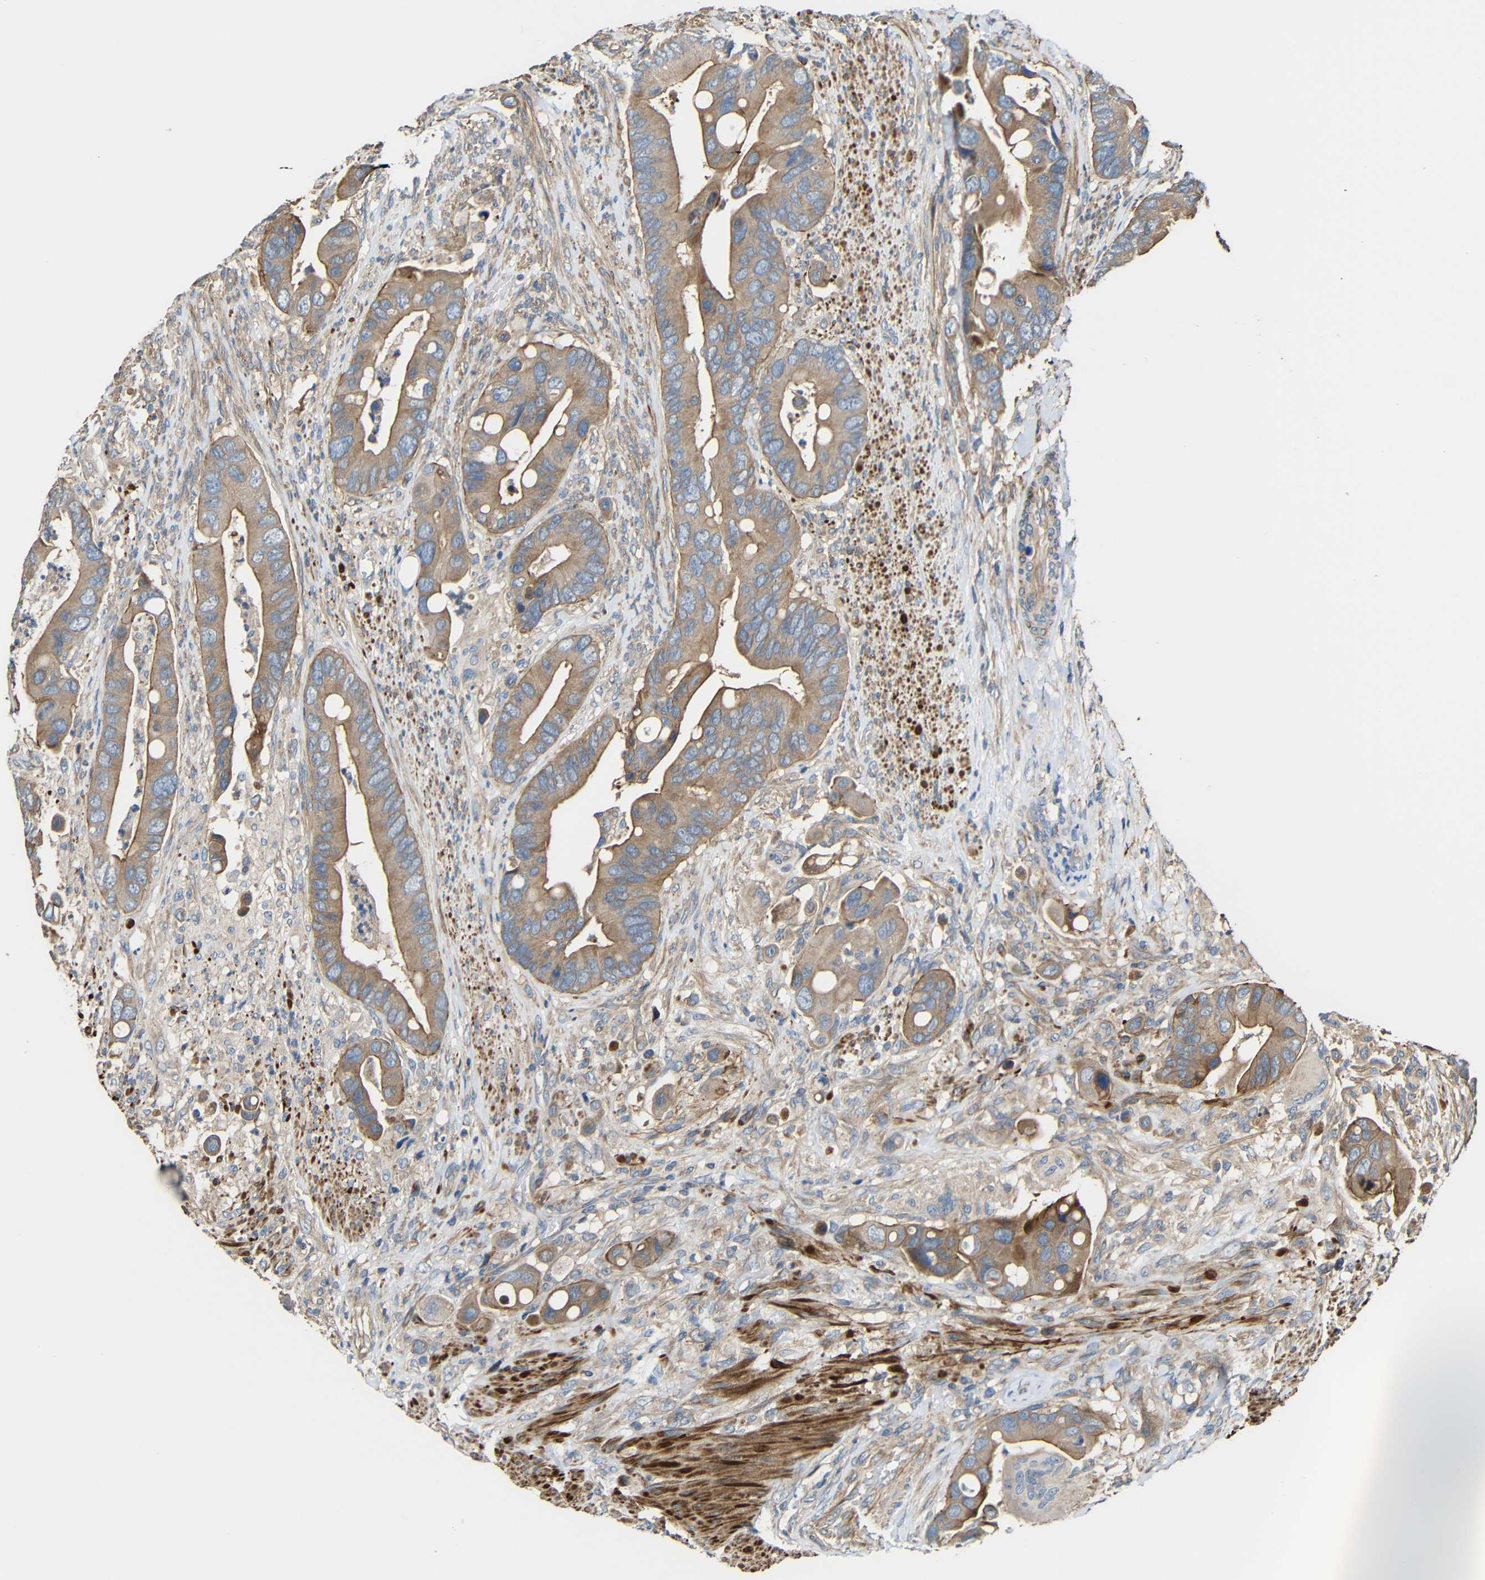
{"staining": {"intensity": "weak", "quantity": ">75%", "location": "cytoplasmic/membranous"}, "tissue": "colorectal cancer", "cell_type": "Tumor cells", "image_type": "cancer", "snomed": [{"axis": "morphology", "description": "Adenocarcinoma, NOS"}, {"axis": "topography", "description": "Rectum"}], "caption": "Protein staining of colorectal cancer tissue demonstrates weak cytoplasmic/membranous positivity in approximately >75% of tumor cells. (DAB = brown stain, brightfield microscopy at high magnification).", "gene": "RHOT2", "patient": {"sex": "female", "age": 57}}